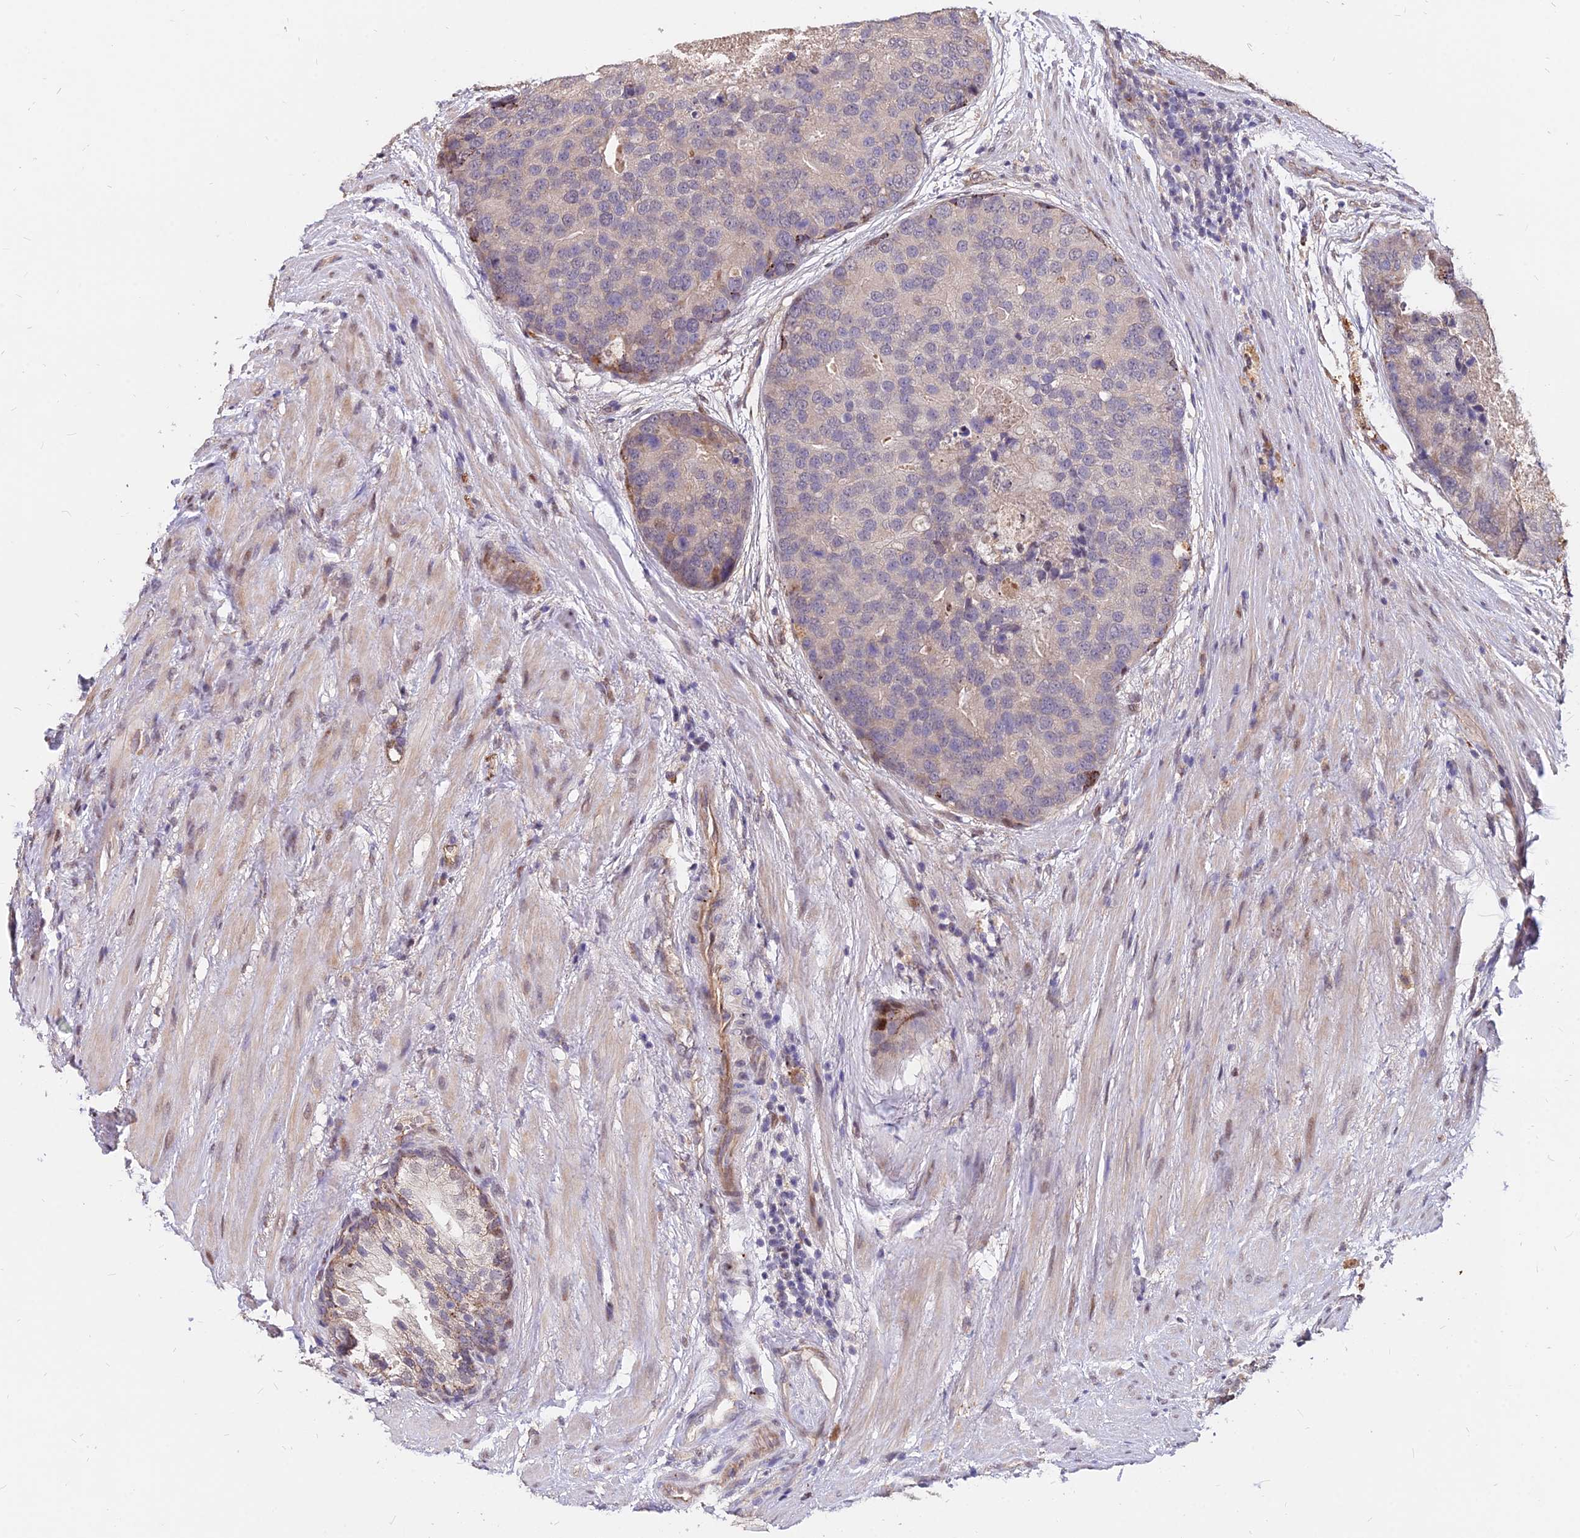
{"staining": {"intensity": "weak", "quantity": "<25%", "location": "cytoplasmic/membranous"}, "tissue": "prostate cancer", "cell_type": "Tumor cells", "image_type": "cancer", "snomed": [{"axis": "morphology", "description": "Adenocarcinoma, High grade"}, {"axis": "topography", "description": "Prostate"}], "caption": "Immunohistochemical staining of prostate adenocarcinoma (high-grade) exhibits no significant positivity in tumor cells.", "gene": "C11orf68", "patient": {"sex": "male", "age": 62}}